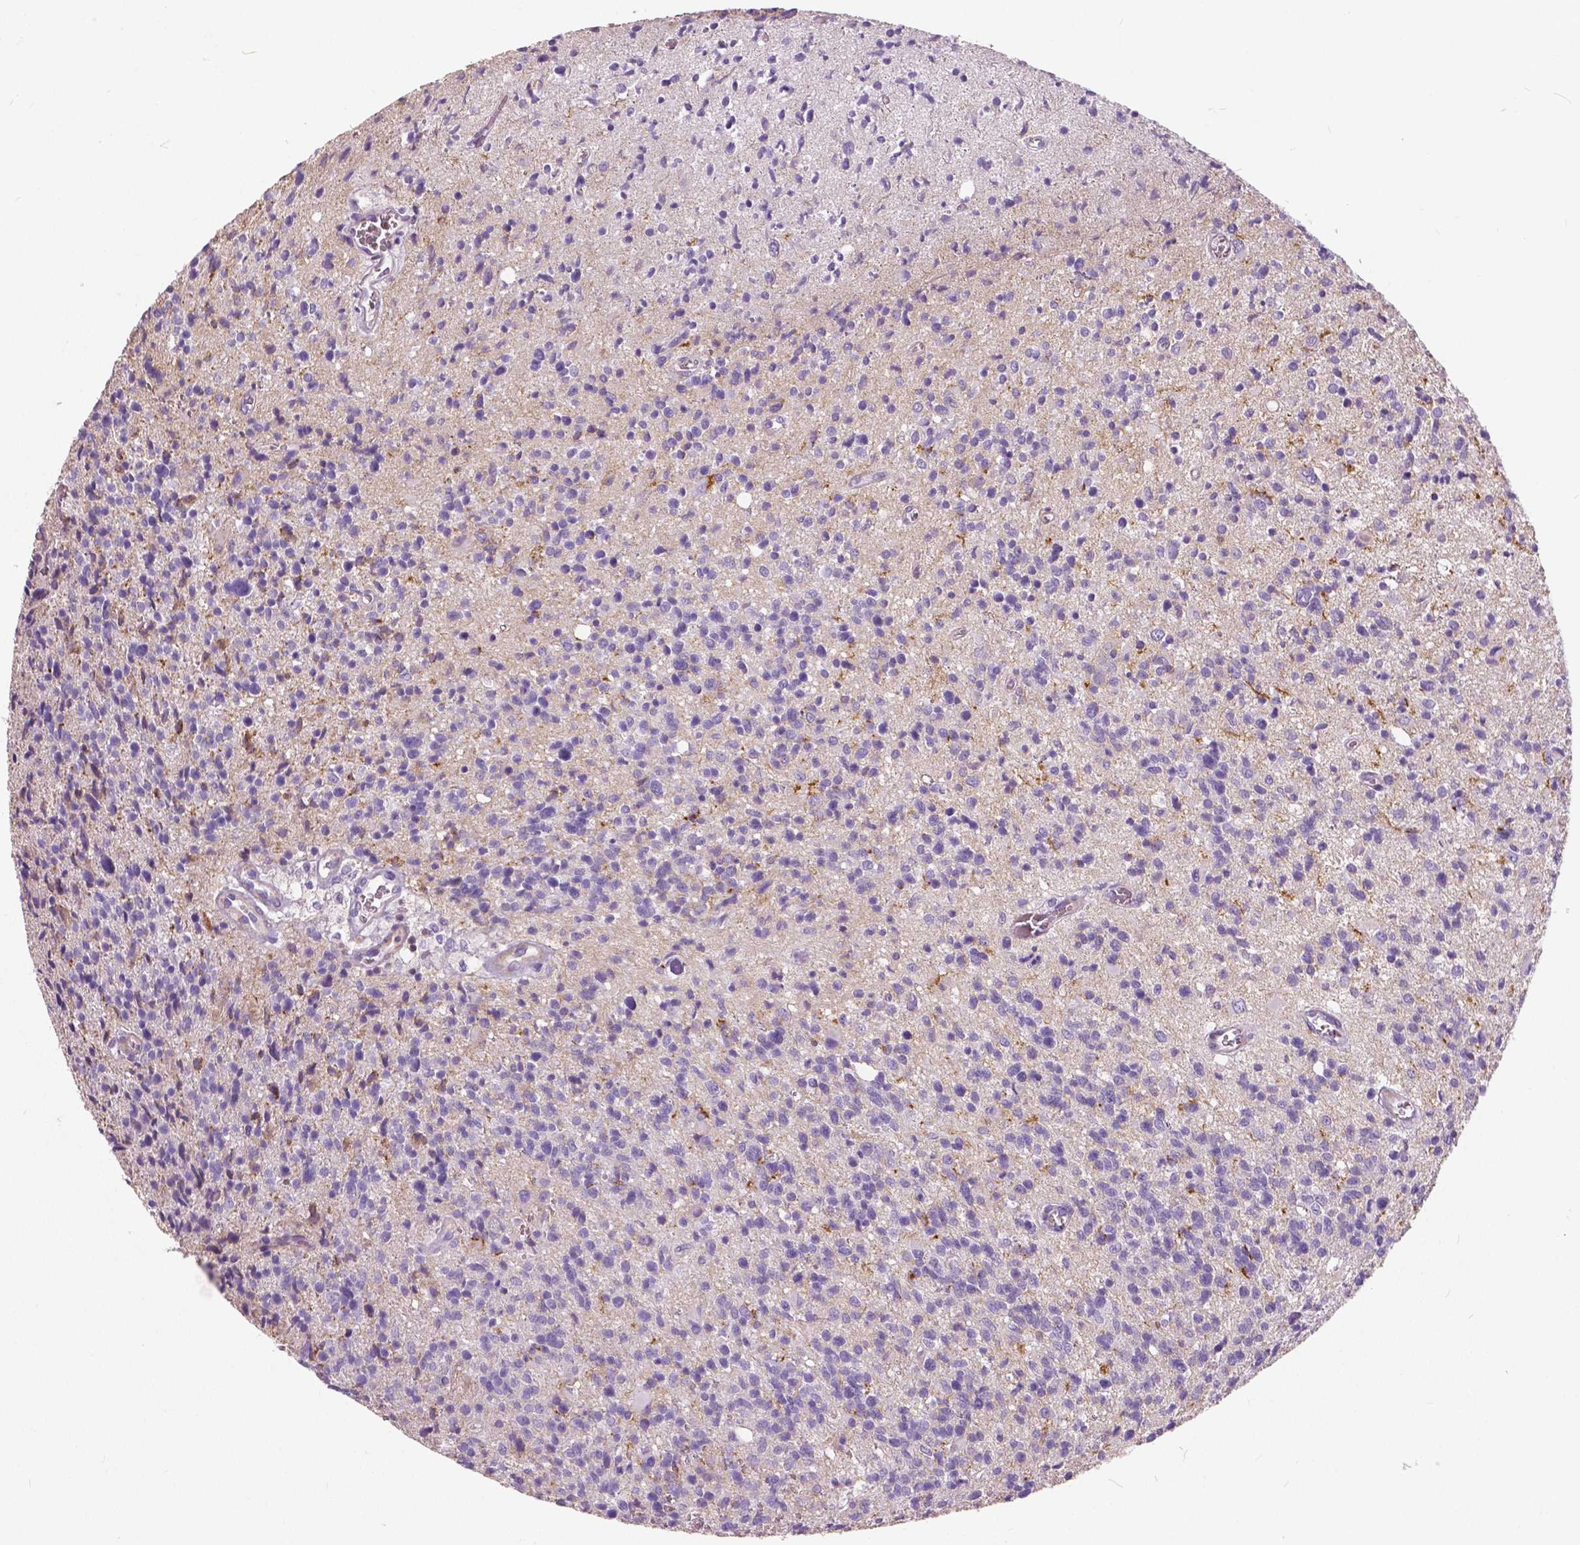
{"staining": {"intensity": "negative", "quantity": "none", "location": "none"}, "tissue": "glioma", "cell_type": "Tumor cells", "image_type": "cancer", "snomed": [{"axis": "morphology", "description": "Glioma, malignant, High grade"}, {"axis": "topography", "description": "Brain"}], "caption": "Protein analysis of glioma shows no significant expression in tumor cells.", "gene": "ANXA13", "patient": {"sex": "male", "age": 29}}